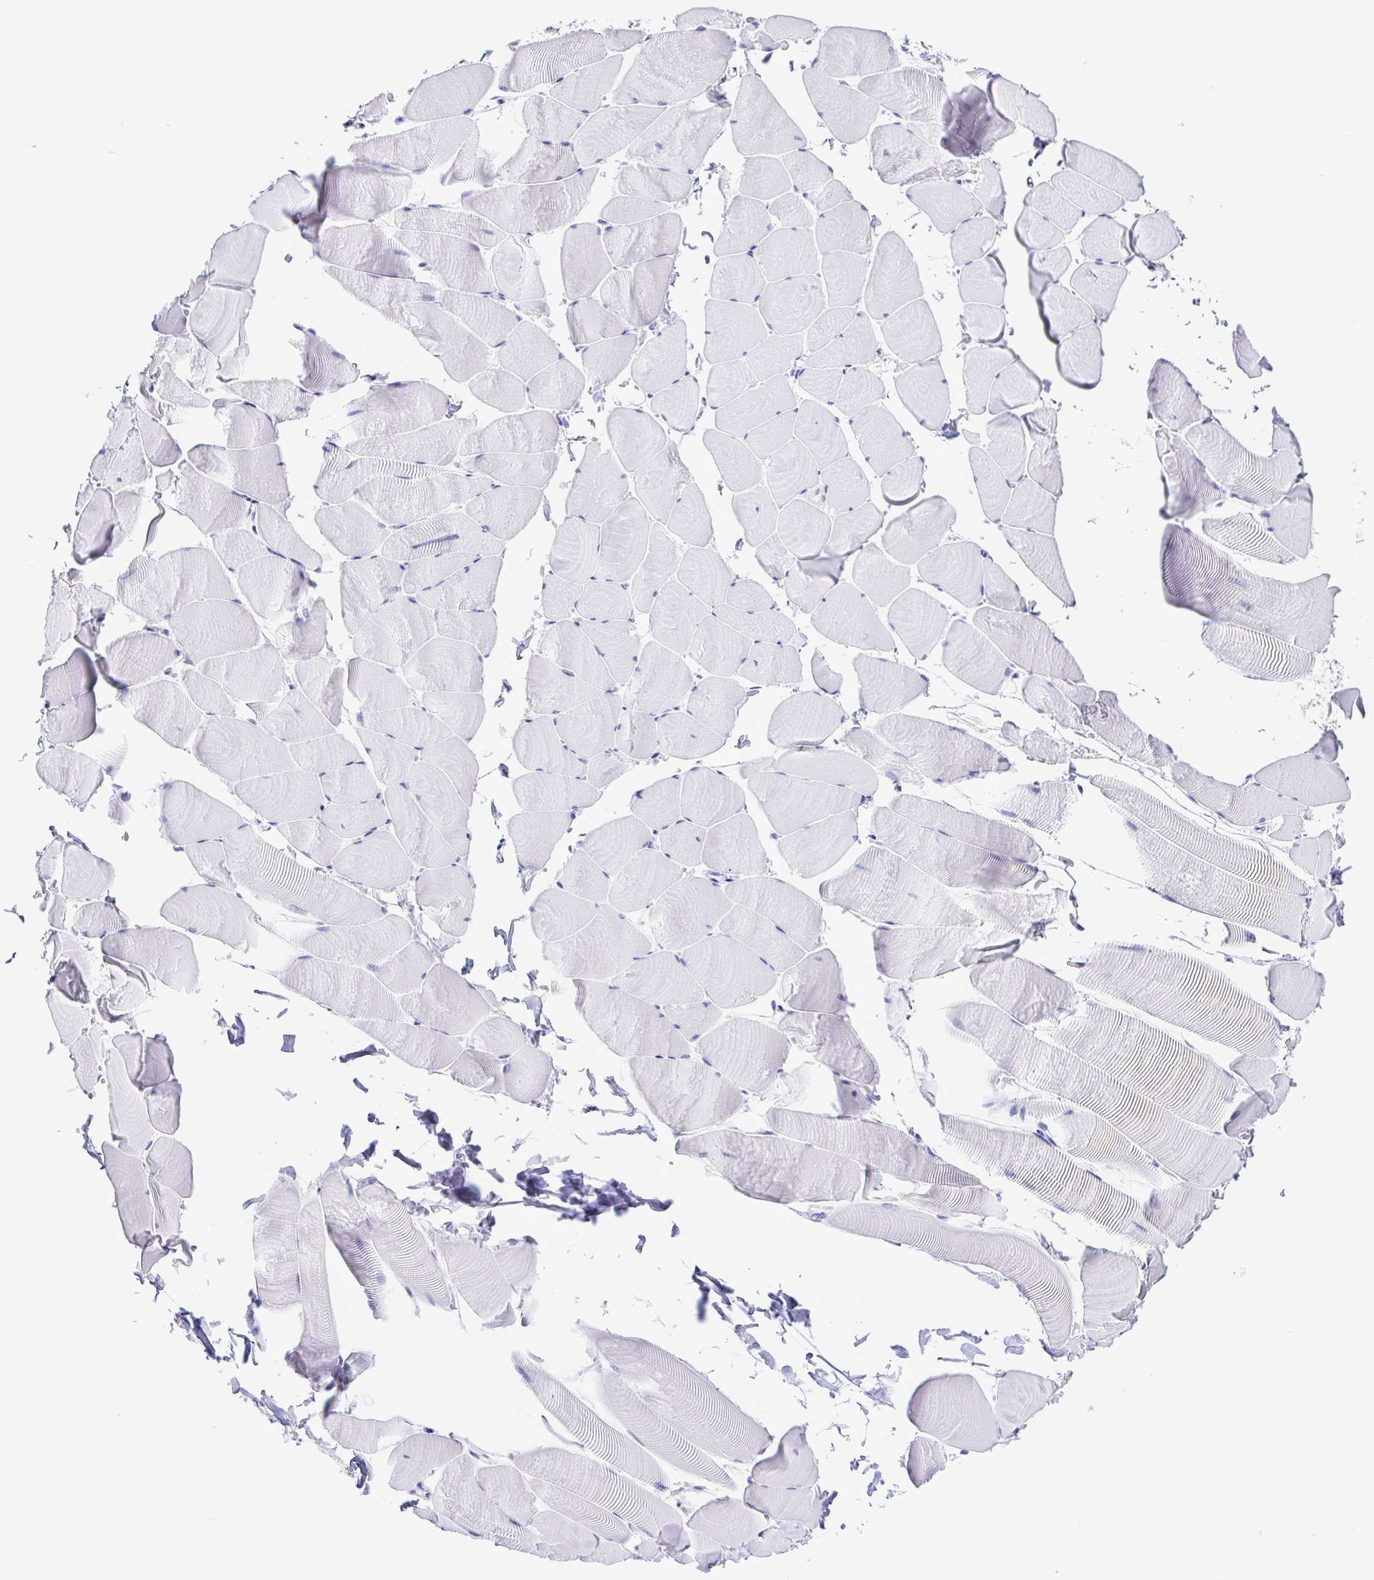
{"staining": {"intensity": "negative", "quantity": "none", "location": "none"}, "tissue": "skeletal muscle", "cell_type": "Myocytes", "image_type": "normal", "snomed": [{"axis": "morphology", "description": "Normal tissue, NOS"}, {"axis": "topography", "description": "Skeletal muscle"}], "caption": "A histopathology image of human skeletal muscle is negative for staining in myocytes. (DAB (3,3'-diaminobenzidine) immunohistochemistry, high magnification).", "gene": "GPR17", "patient": {"sex": "male", "age": 25}}